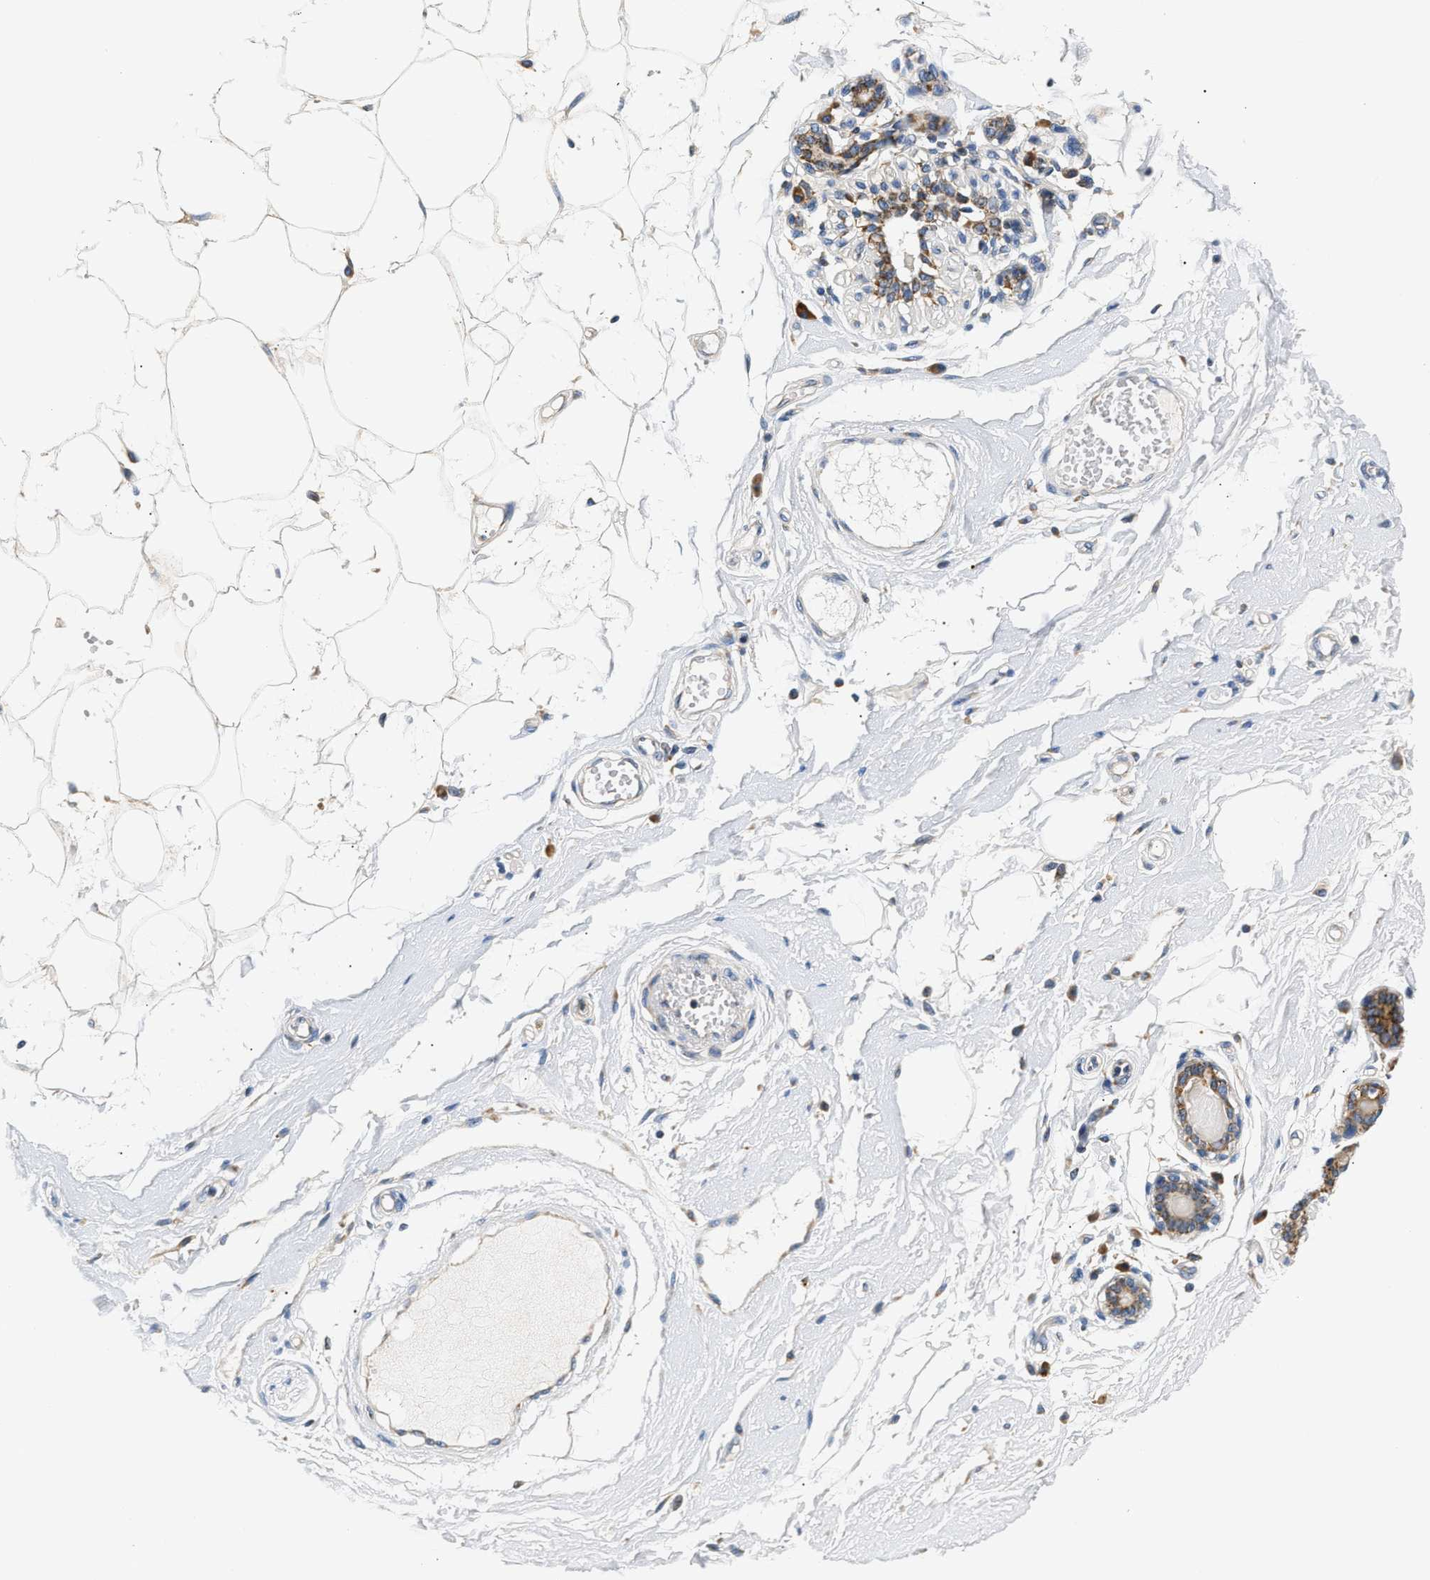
{"staining": {"intensity": "negative", "quantity": "none", "location": "none"}, "tissue": "breast", "cell_type": "Adipocytes", "image_type": "normal", "snomed": [{"axis": "morphology", "description": "Normal tissue, NOS"}, {"axis": "morphology", "description": "Lobular carcinoma"}, {"axis": "topography", "description": "Breast"}], "caption": "An immunohistochemistry micrograph of unremarkable breast is shown. There is no staining in adipocytes of breast.", "gene": "HDHD3", "patient": {"sex": "female", "age": 59}}